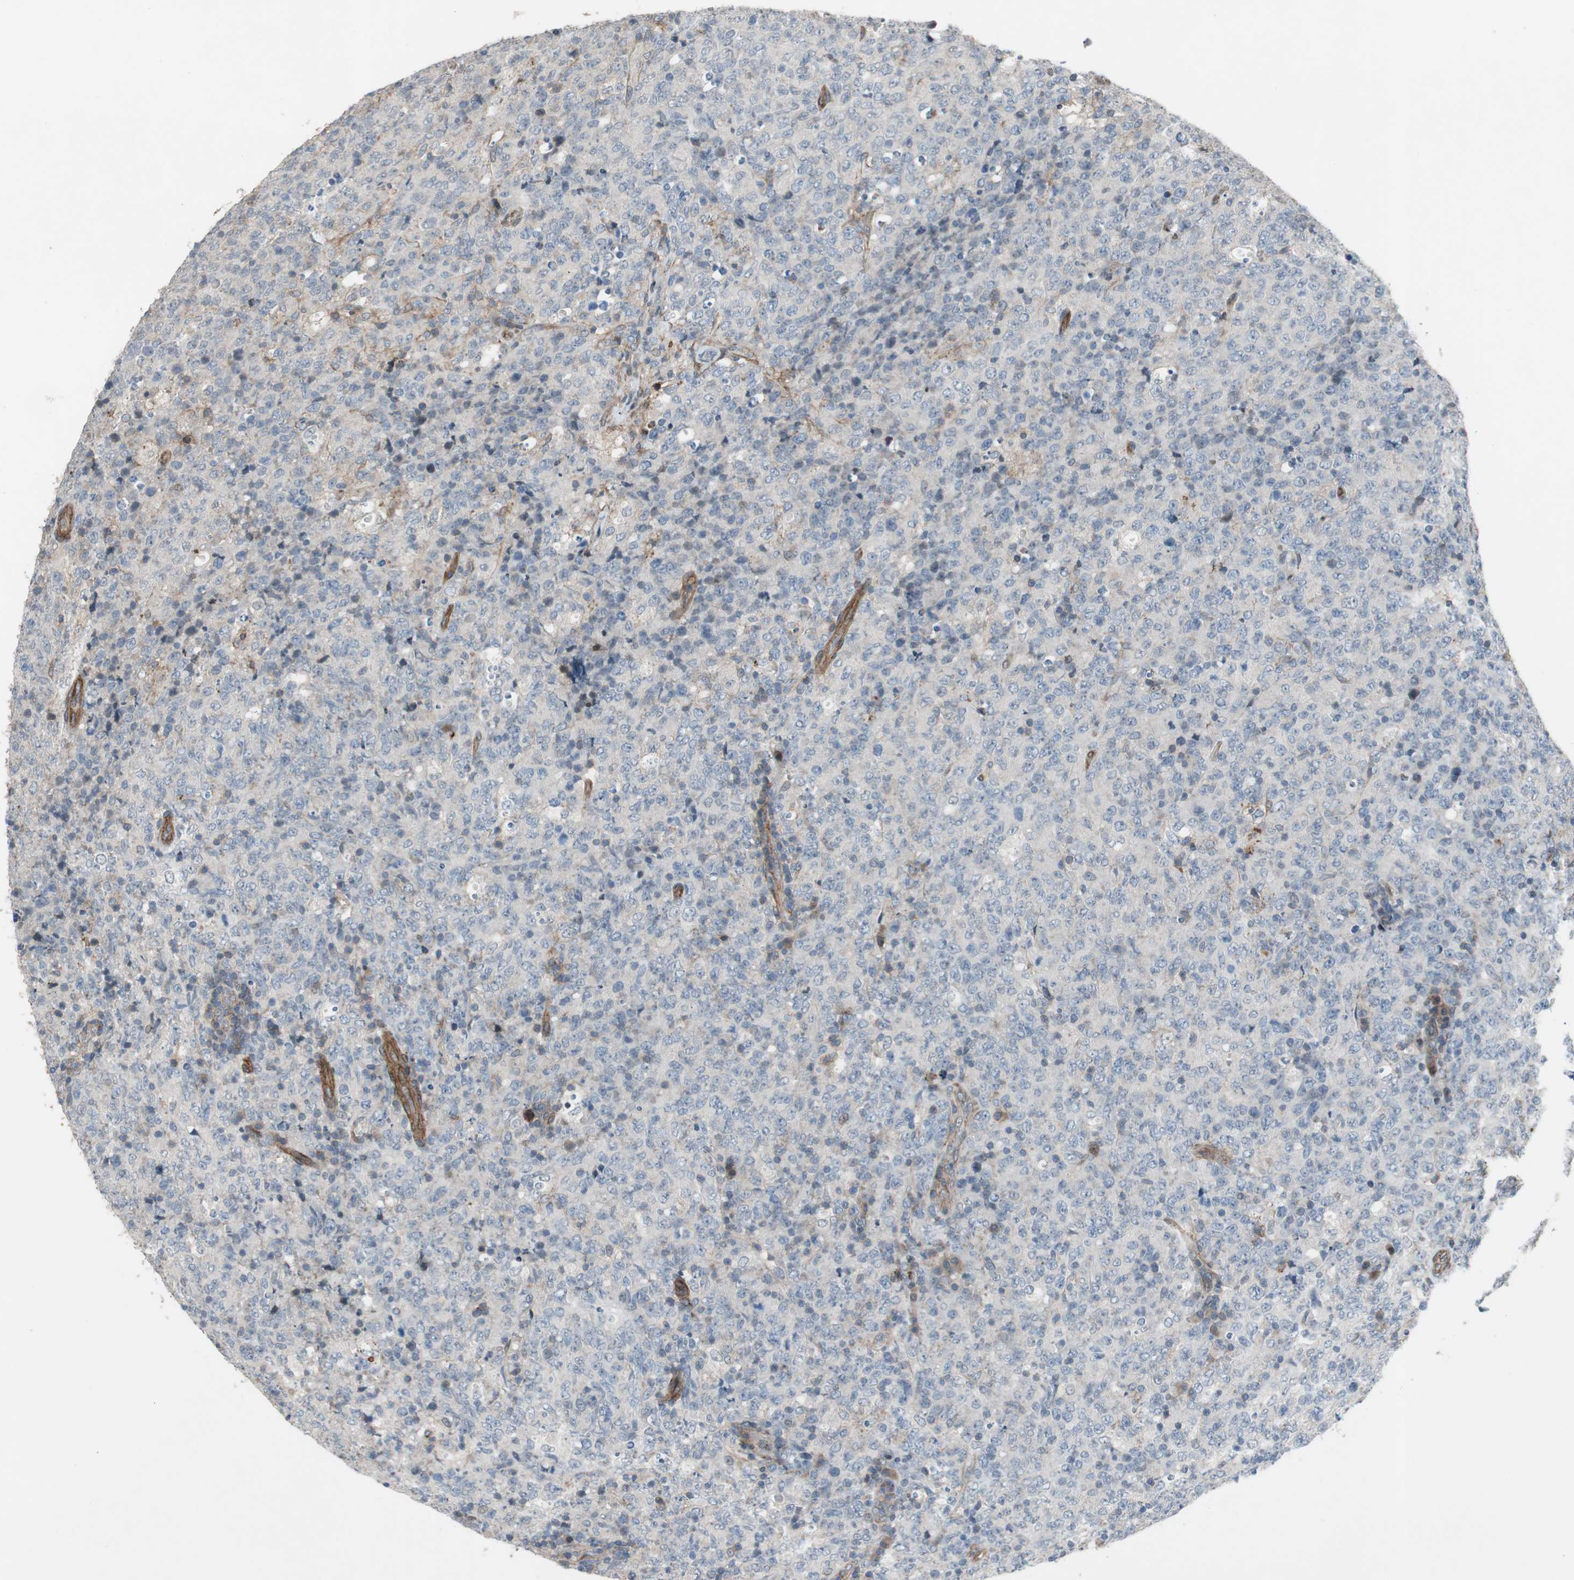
{"staining": {"intensity": "negative", "quantity": "none", "location": "none"}, "tissue": "lymphoma", "cell_type": "Tumor cells", "image_type": "cancer", "snomed": [{"axis": "morphology", "description": "Malignant lymphoma, non-Hodgkin's type, High grade"}, {"axis": "topography", "description": "Tonsil"}], "caption": "The histopathology image shows no staining of tumor cells in lymphoma. (Stains: DAB (3,3'-diaminobenzidine) IHC with hematoxylin counter stain, Microscopy: brightfield microscopy at high magnification).", "gene": "GRHL1", "patient": {"sex": "female", "age": 36}}